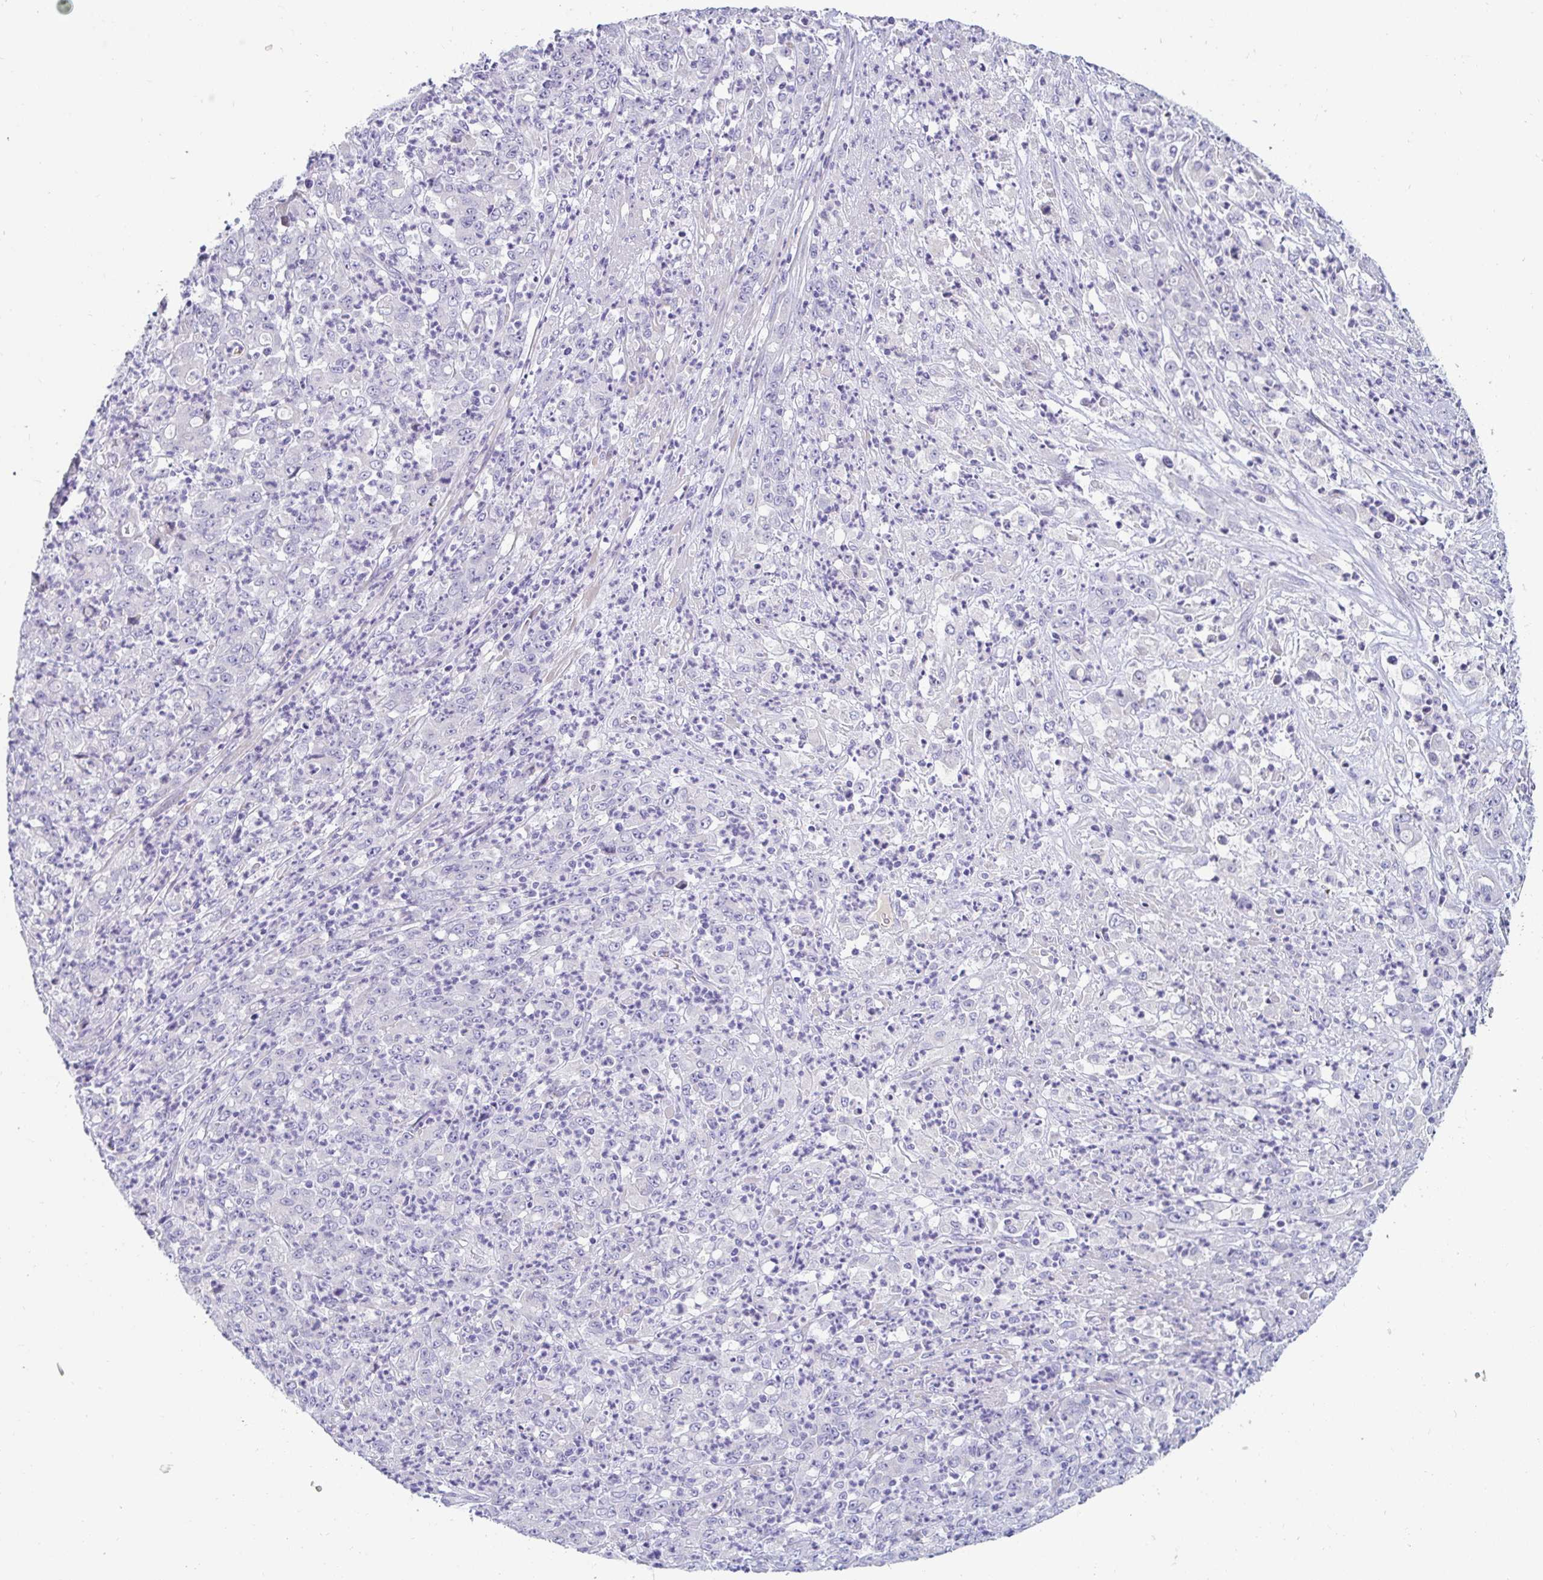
{"staining": {"intensity": "negative", "quantity": "none", "location": "none"}, "tissue": "stomach cancer", "cell_type": "Tumor cells", "image_type": "cancer", "snomed": [{"axis": "morphology", "description": "Adenocarcinoma, NOS"}, {"axis": "topography", "description": "Stomach, lower"}], "caption": "This is an IHC image of stomach cancer (adenocarcinoma). There is no expression in tumor cells.", "gene": "C4orf17", "patient": {"sex": "female", "age": 71}}